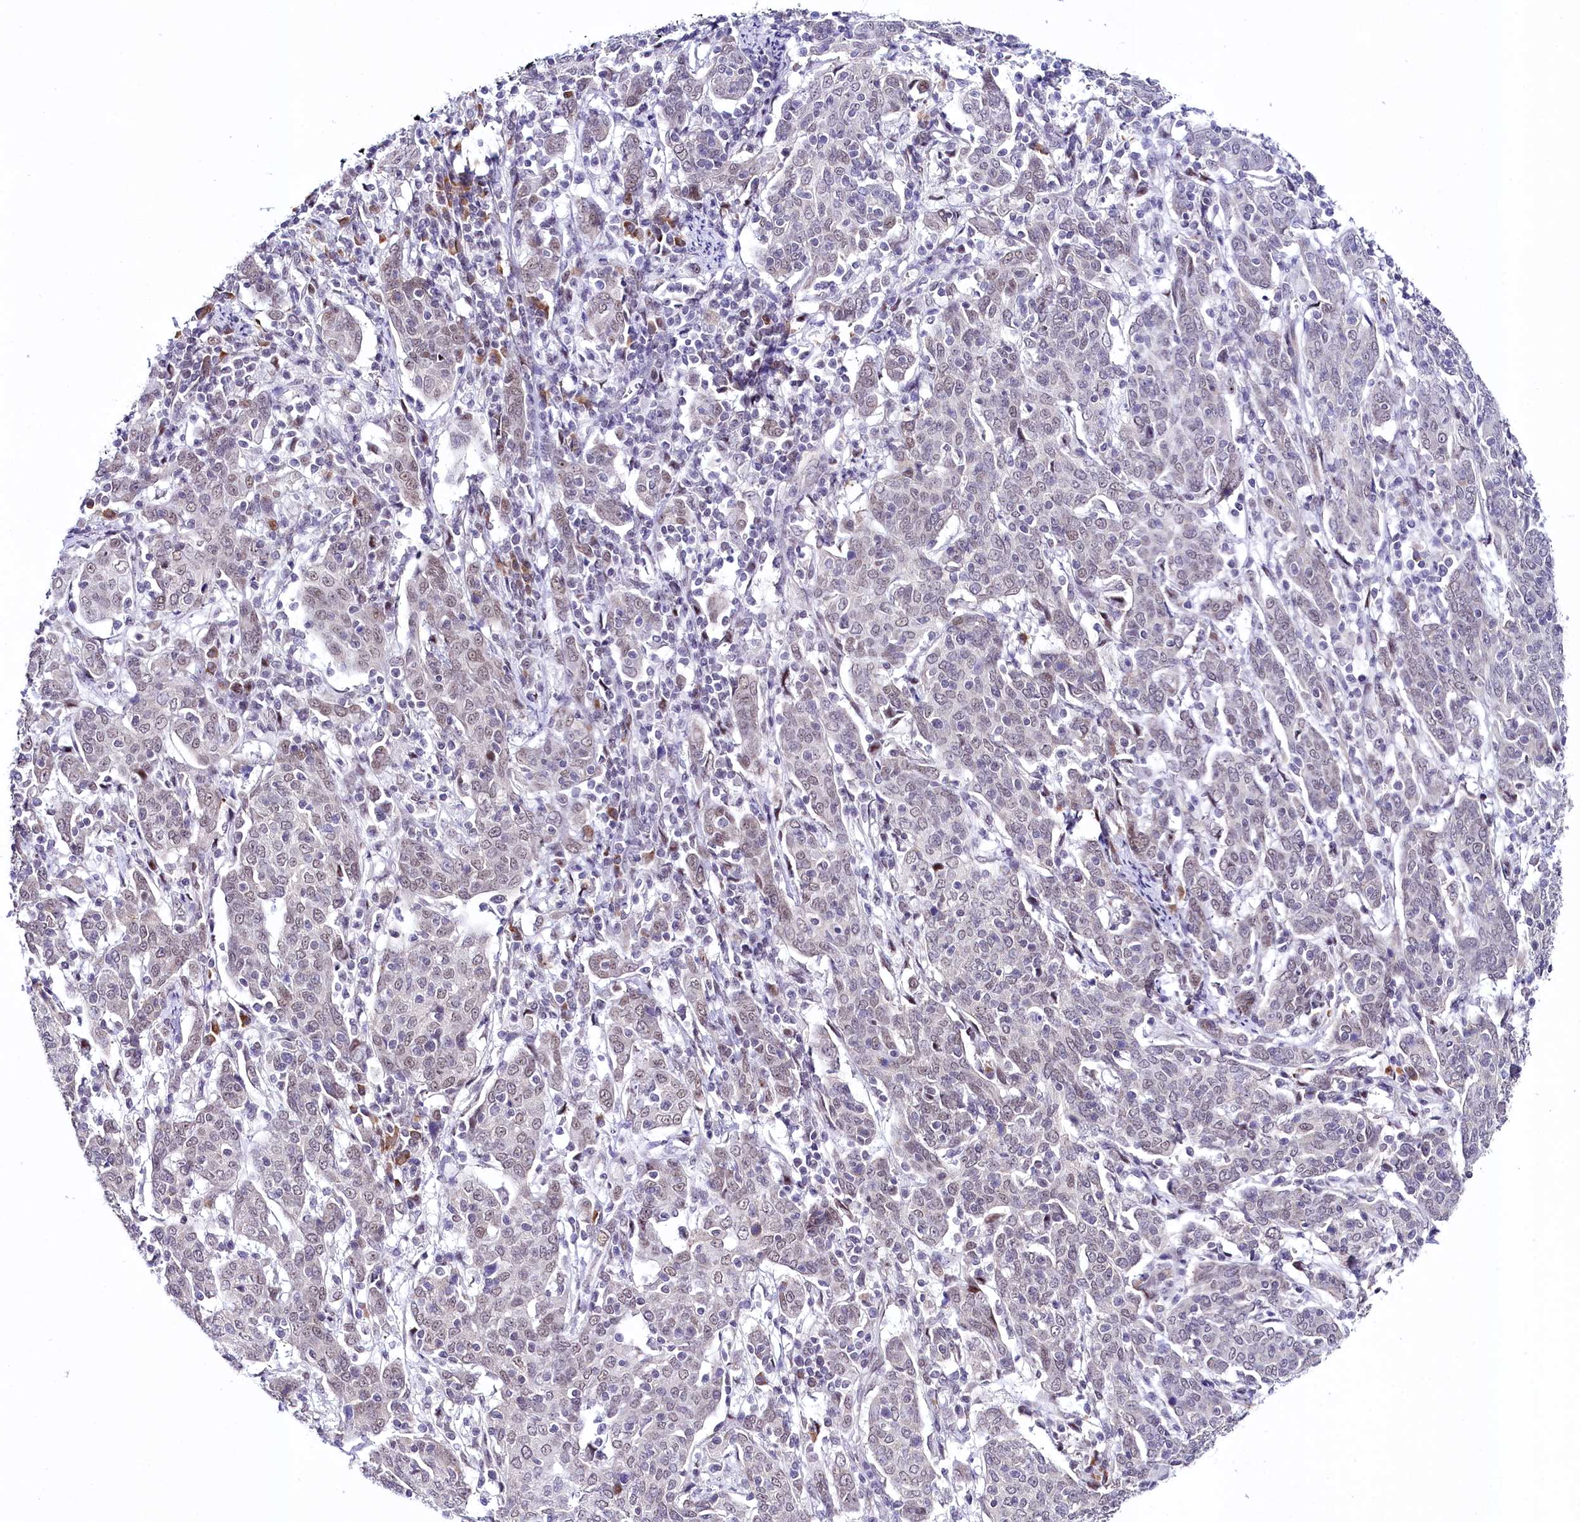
{"staining": {"intensity": "weak", "quantity": ">75%", "location": "nuclear"}, "tissue": "cervical cancer", "cell_type": "Tumor cells", "image_type": "cancer", "snomed": [{"axis": "morphology", "description": "Squamous cell carcinoma, NOS"}, {"axis": "topography", "description": "Cervix"}], "caption": "Cervical cancer stained with a protein marker exhibits weak staining in tumor cells.", "gene": "SPATS2", "patient": {"sex": "female", "age": 67}}